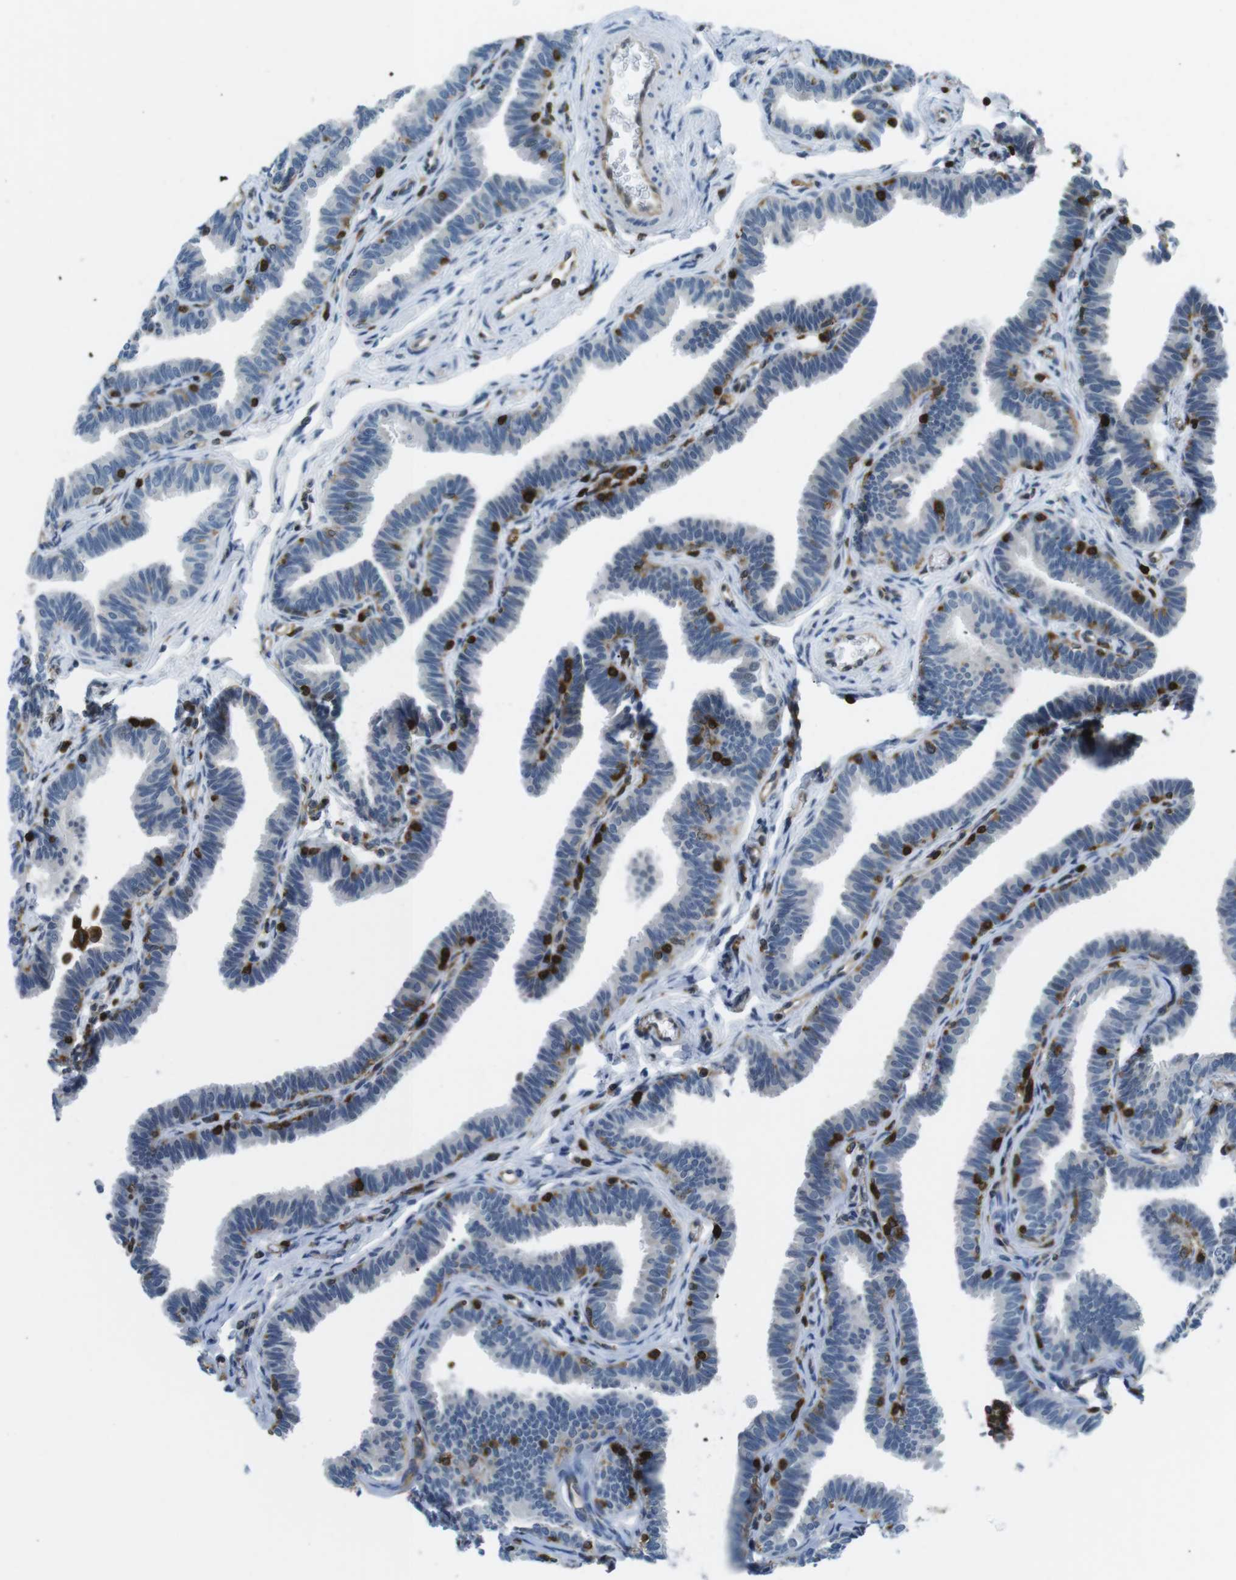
{"staining": {"intensity": "negative", "quantity": "none", "location": "none"}, "tissue": "fallopian tube", "cell_type": "Glandular cells", "image_type": "normal", "snomed": [{"axis": "morphology", "description": "Normal tissue, NOS"}, {"axis": "topography", "description": "Fallopian tube"}, {"axis": "topography", "description": "Ovary"}], "caption": "Human fallopian tube stained for a protein using immunohistochemistry reveals no positivity in glandular cells.", "gene": "STK10", "patient": {"sex": "female", "age": 23}}